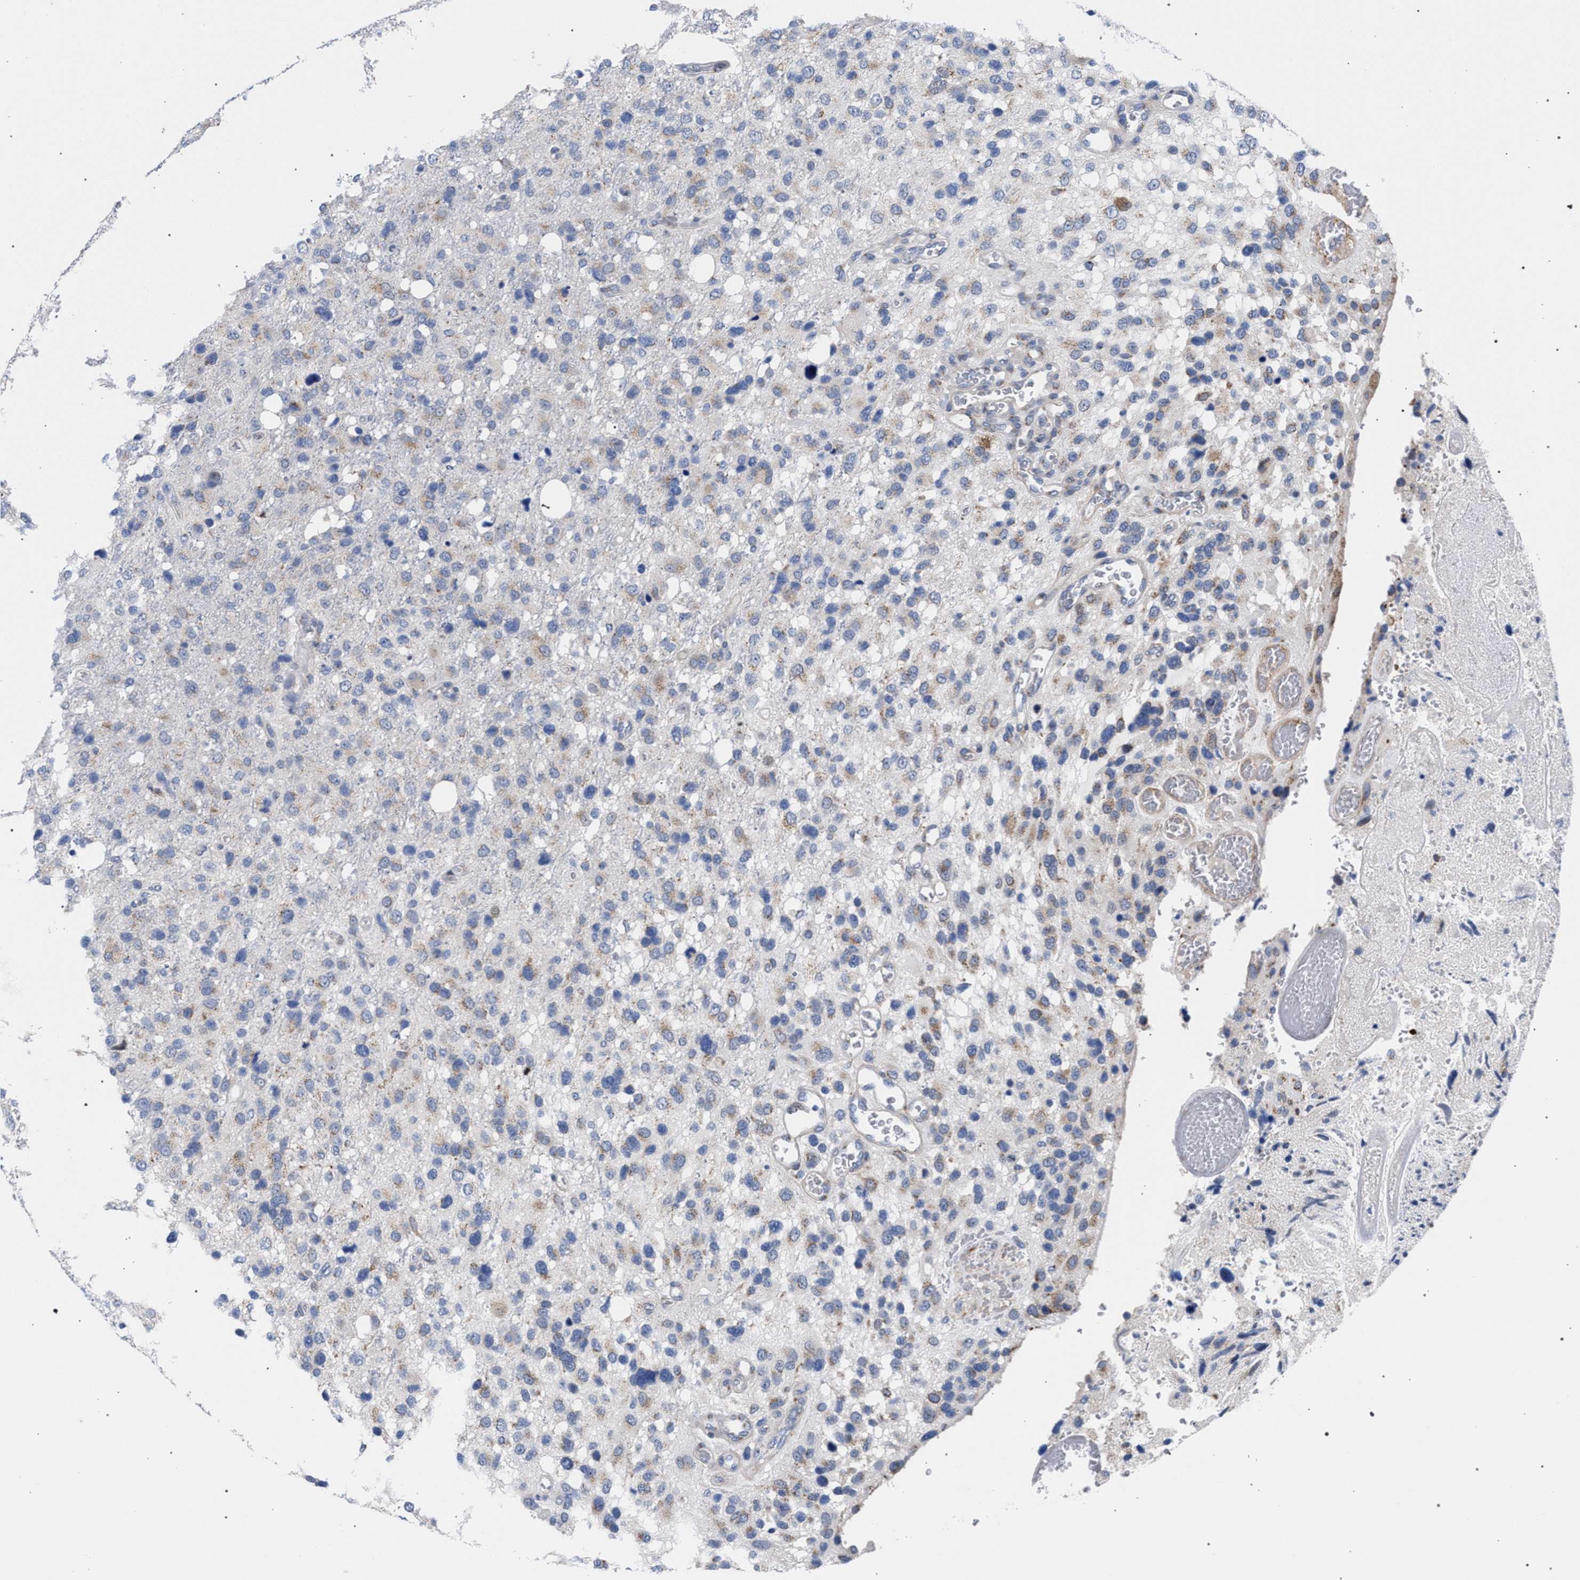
{"staining": {"intensity": "weak", "quantity": "<25%", "location": "cytoplasmic/membranous"}, "tissue": "glioma", "cell_type": "Tumor cells", "image_type": "cancer", "snomed": [{"axis": "morphology", "description": "Glioma, malignant, High grade"}, {"axis": "topography", "description": "Brain"}], "caption": "Human glioma stained for a protein using IHC demonstrates no positivity in tumor cells.", "gene": "GOLGA2", "patient": {"sex": "female", "age": 58}}